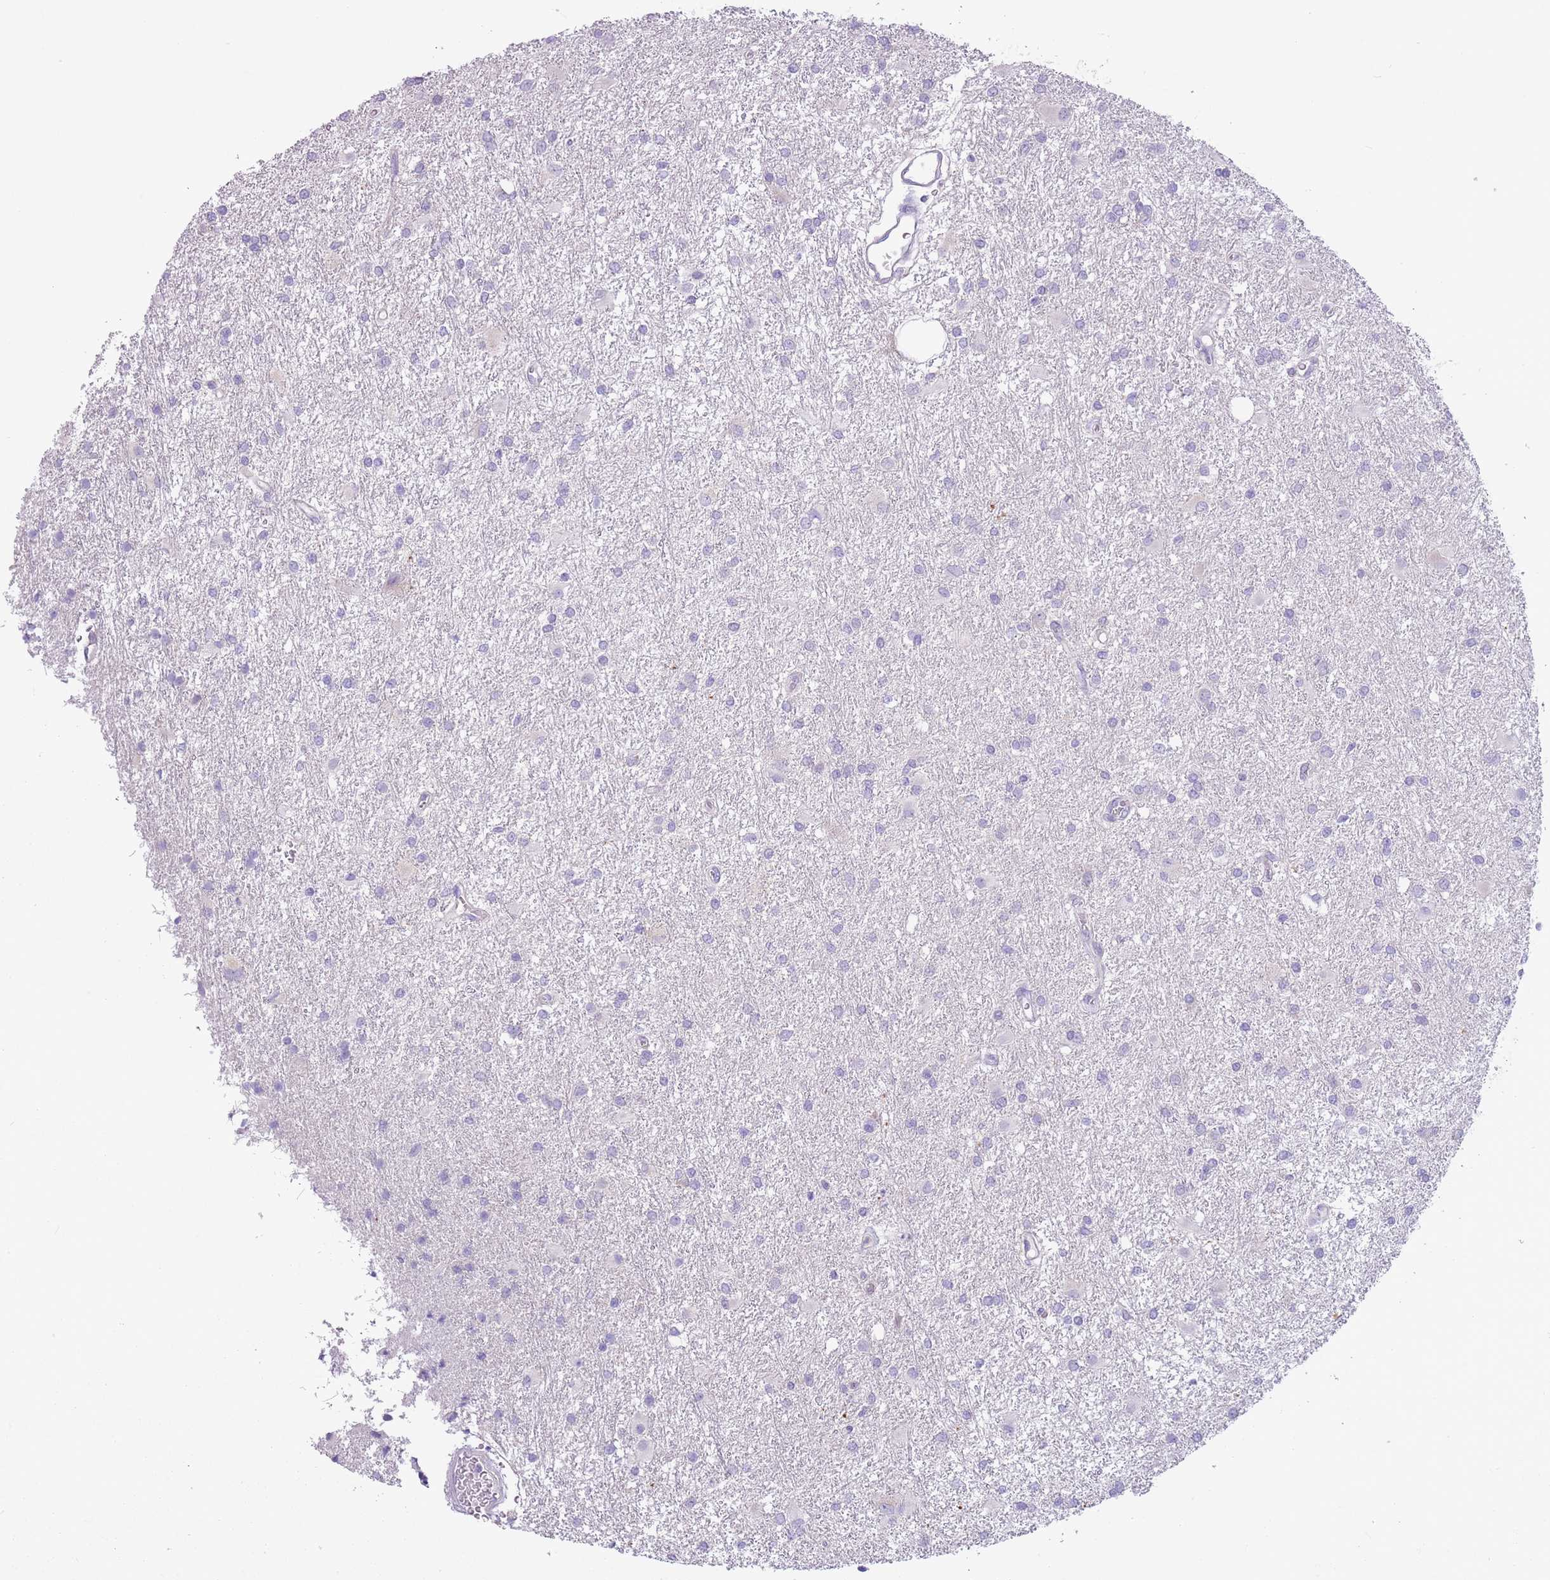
{"staining": {"intensity": "negative", "quantity": "none", "location": "none"}, "tissue": "glioma", "cell_type": "Tumor cells", "image_type": "cancer", "snomed": [{"axis": "morphology", "description": "Glioma, malignant, High grade"}, {"axis": "topography", "description": "Brain"}], "caption": "Immunohistochemistry histopathology image of neoplastic tissue: human glioma stained with DAB demonstrates no significant protein expression in tumor cells.", "gene": "ZNF697", "patient": {"sex": "female", "age": 50}}